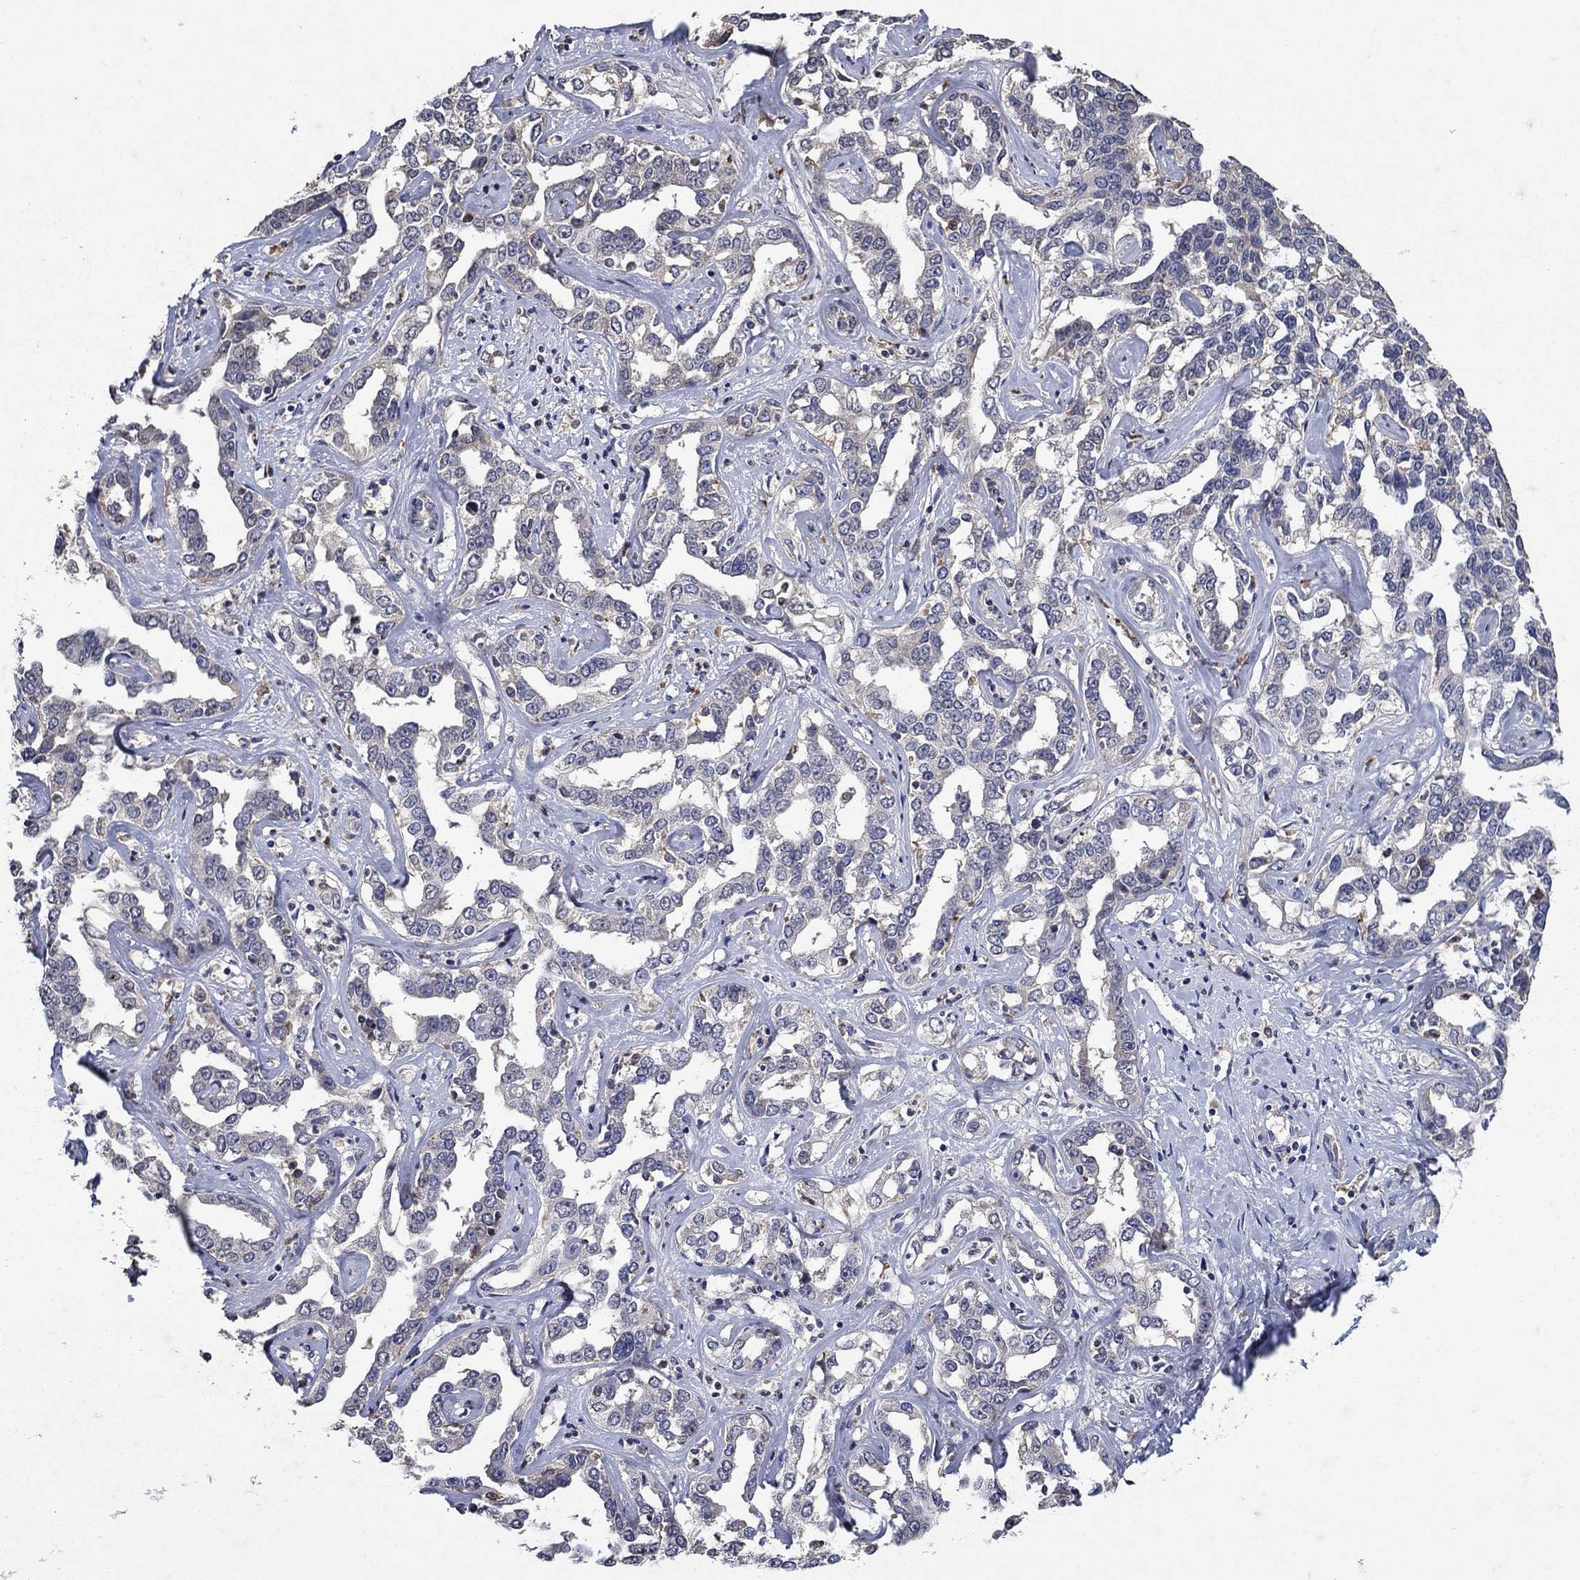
{"staining": {"intensity": "negative", "quantity": "none", "location": "none"}, "tissue": "liver cancer", "cell_type": "Tumor cells", "image_type": "cancer", "snomed": [{"axis": "morphology", "description": "Cholangiocarcinoma"}, {"axis": "topography", "description": "Liver"}], "caption": "A micrograph of human liver cancer (cholangiocarcinoma) is negative for staining in tumor cells. (Immunohistochemistry (ihc), brightfield microscopy, high magnification).", "gene": "NPC2", "patient": {"sex": "male", "age": 59}}